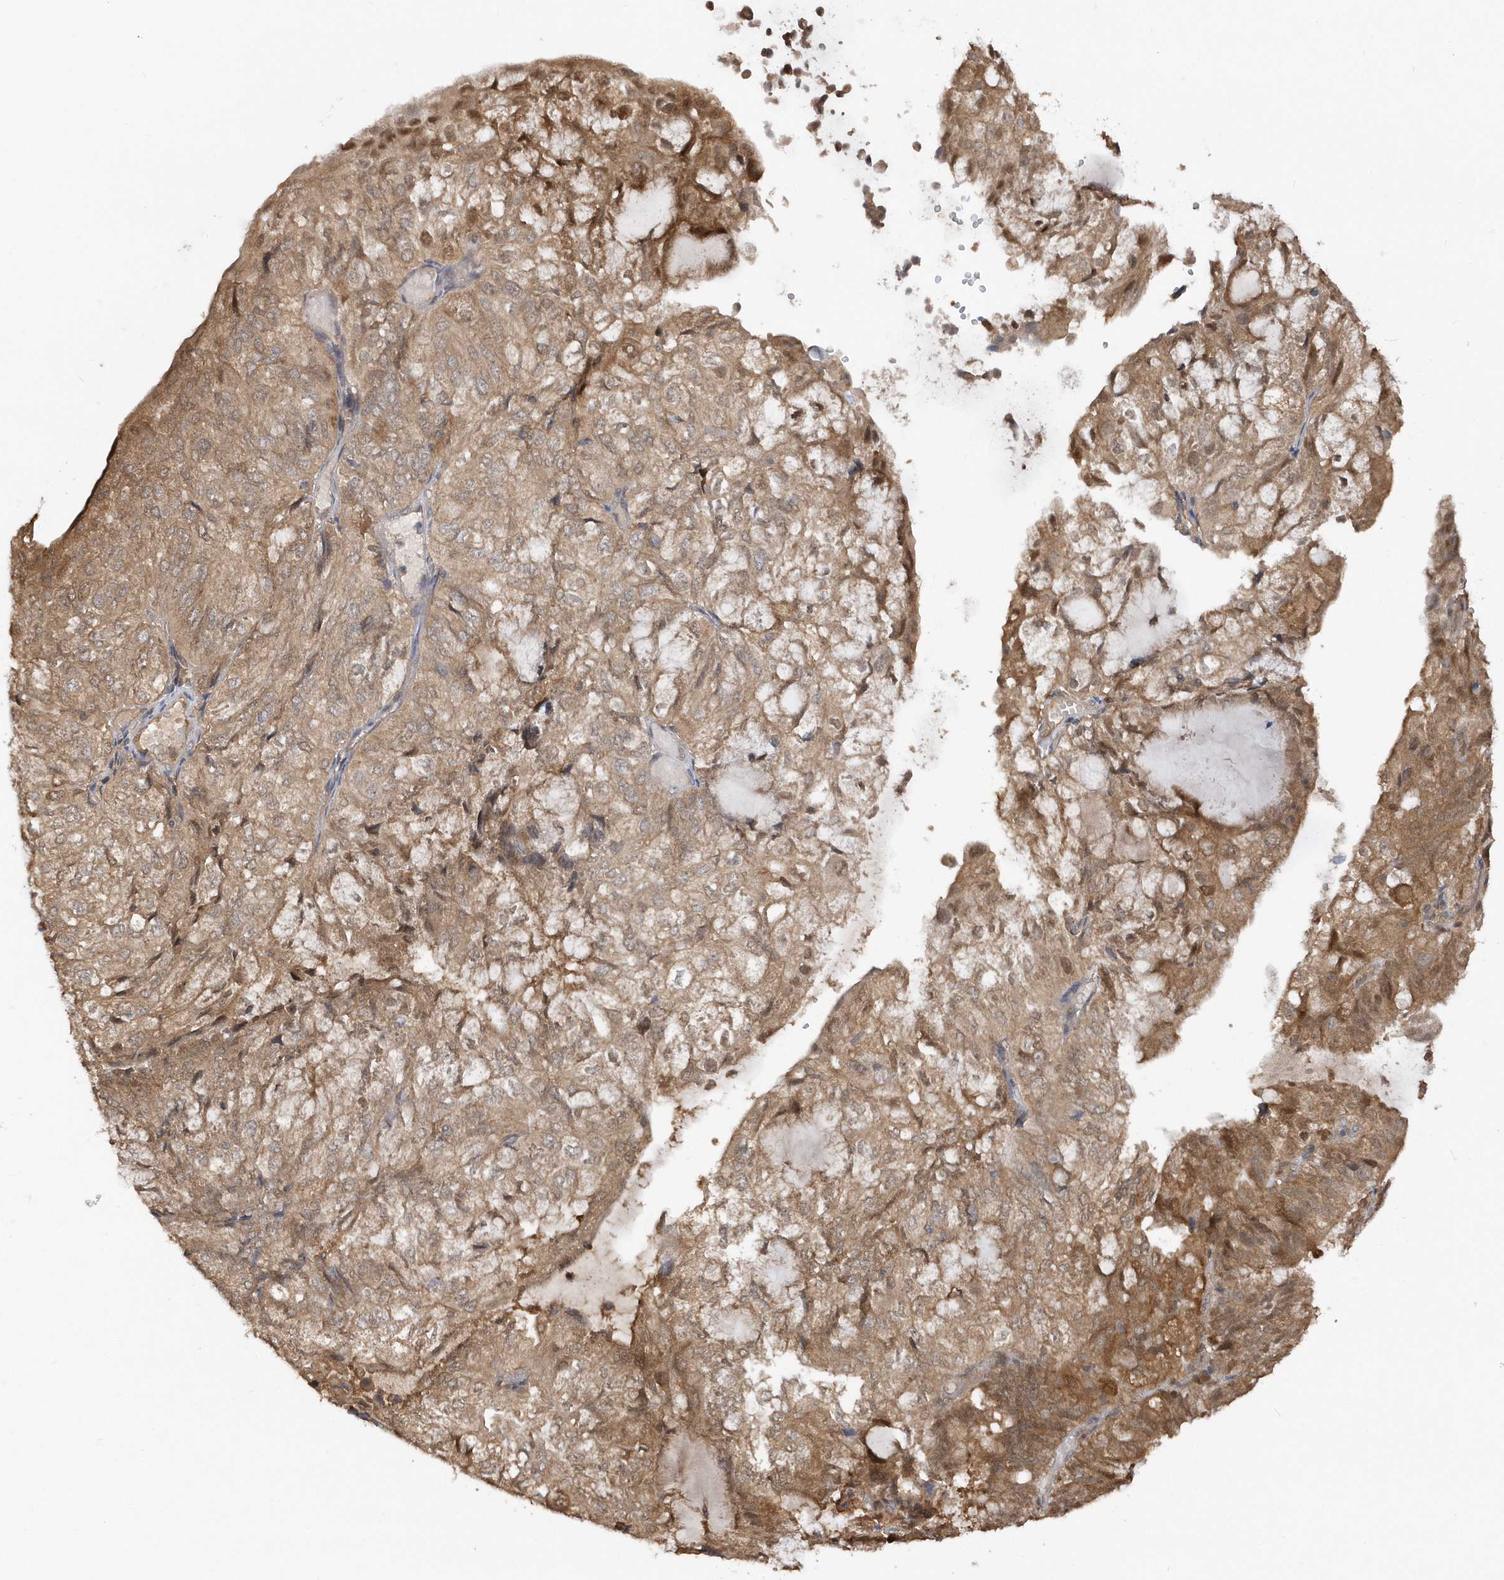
{"staining": {"intensity": "moderate", "quantity": ">75%", "location": "cytoplasmic/membranous,nuclear"}, "tissue": "endometrial cancer", "cell_type": "Tumor cells", "image_type": "cancer", "snomed": [{"axis": "morphology", "description": "Adenocarcinoma, NOS"}, {"axis": "topography", "description": "Endometrium"}], "caption": "Human endometrial cancer stained for a protein (brown) exhibits moderate cytoplasmic/membranous and nuclear positive positivity in approximately >75% of tumor cells.", "gene": "RPE", "patient": {"sex": "female", "age": 81}}